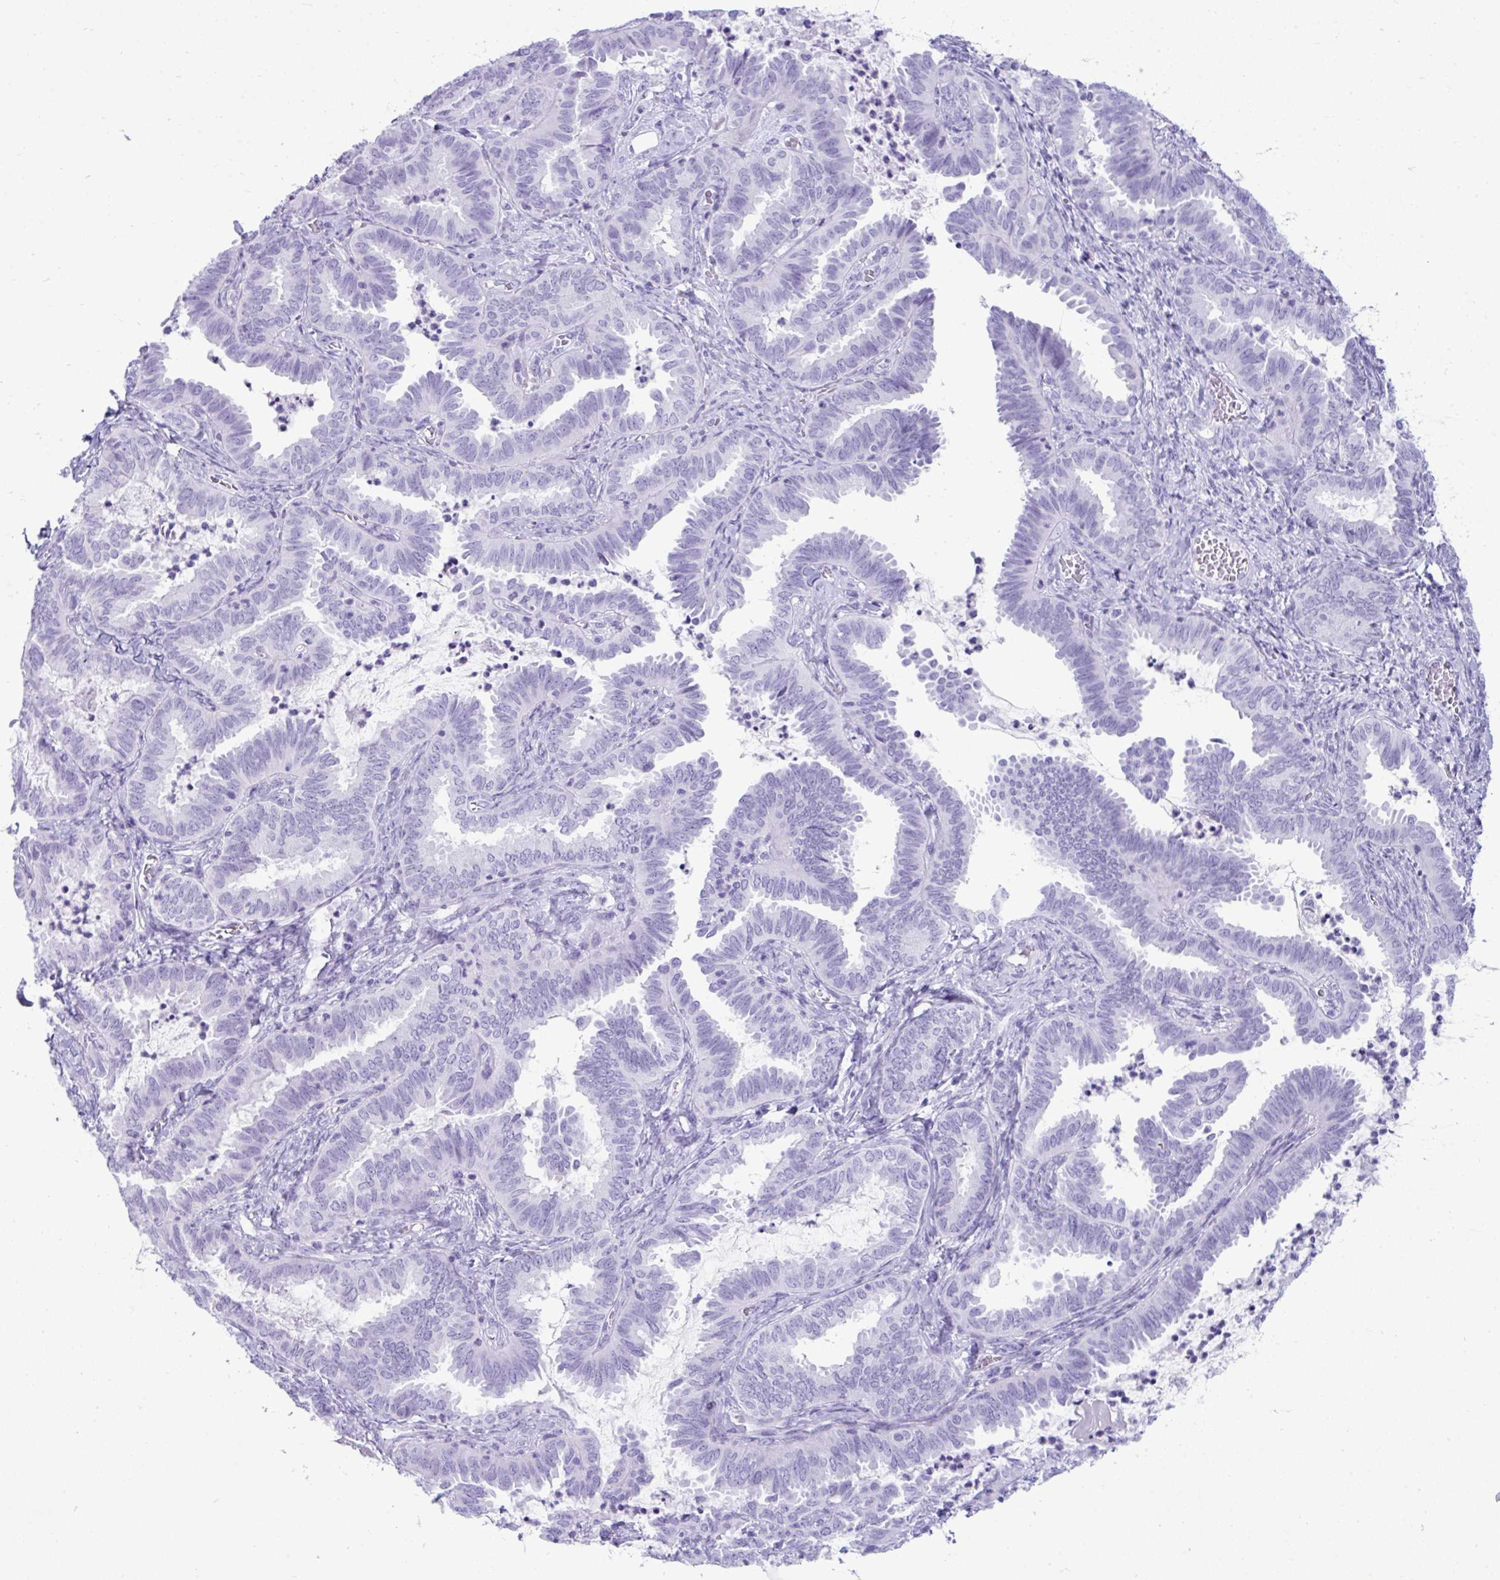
{"staining": {"intensity": "negative", "quantity": "none", "location": "none"}, "tissue": "ovarian cancer", "cell_type": "Tumor cells", "image_type": "cancer", "snomed": [{"axis": "morphology", "description": "Carcinoma, endometroid"}, {"axis": "topography", "description": "Ovary"}], "caption": "Immunohistochemistry micrograph of ovarian endometroid carcinoma stained for a protein (brown), which demonstrates no positivity in tumor cells.", "gene": "PSCA", "patient": {"sex": "female", "age": 70}}